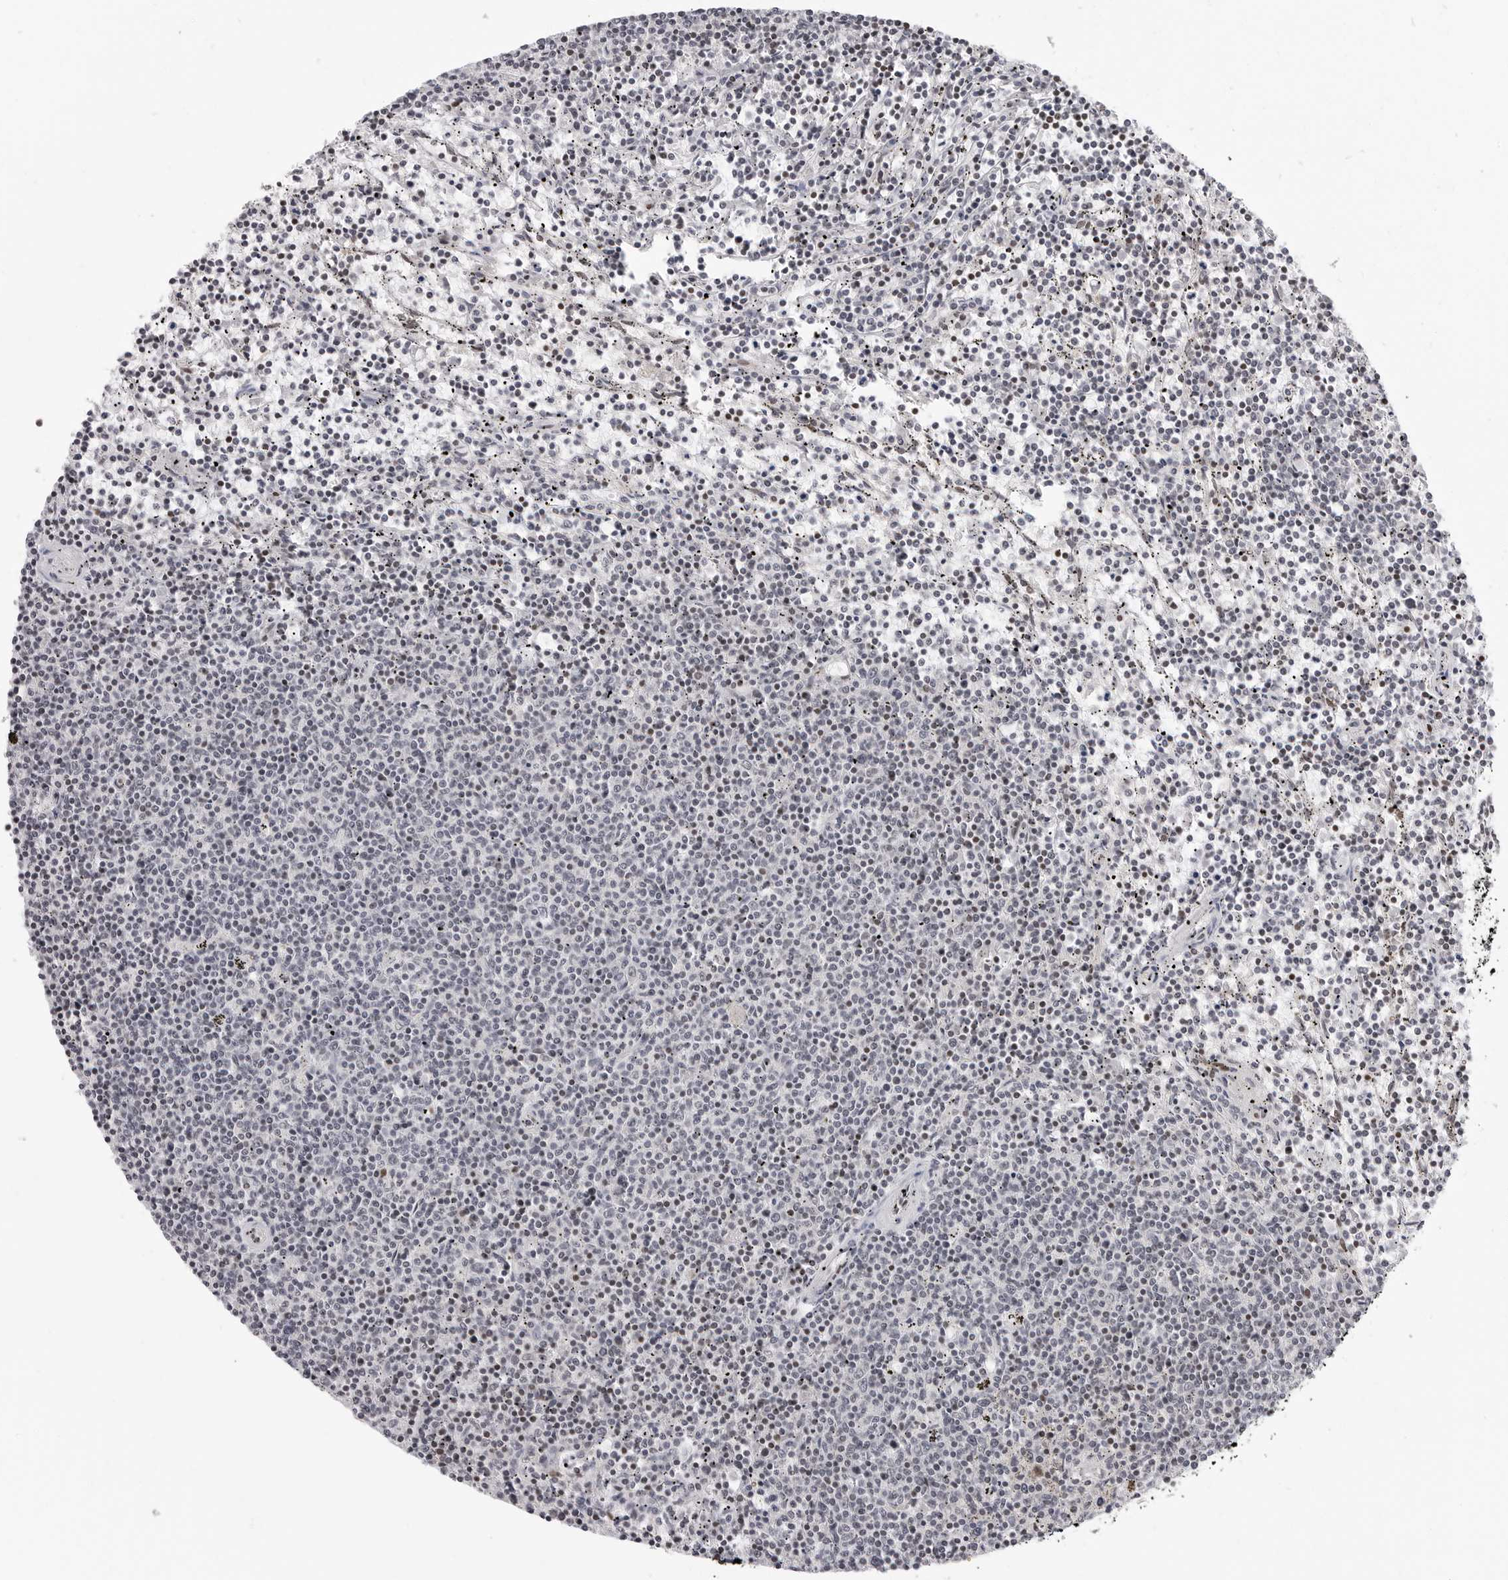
{"staining": {"intensity": "negative", "quantity": "none", "location": "none"}, "tissue": "lymphoma", "cell_type": "Tumor cells", "image_type": "cancer", "snomed": [{"axis": "morphology", "description": "Malignant lymphoma, non-Hodgkin's type, Low grade"}, {"axis": "topography", "description": "Spleen"}], "caption": "Tumor cells are negative for brown protein staining in lymphoma. Nuclei are stained in blue.", "gene": "C8orf33", "patient": {"sex": "female", "age": 50}}